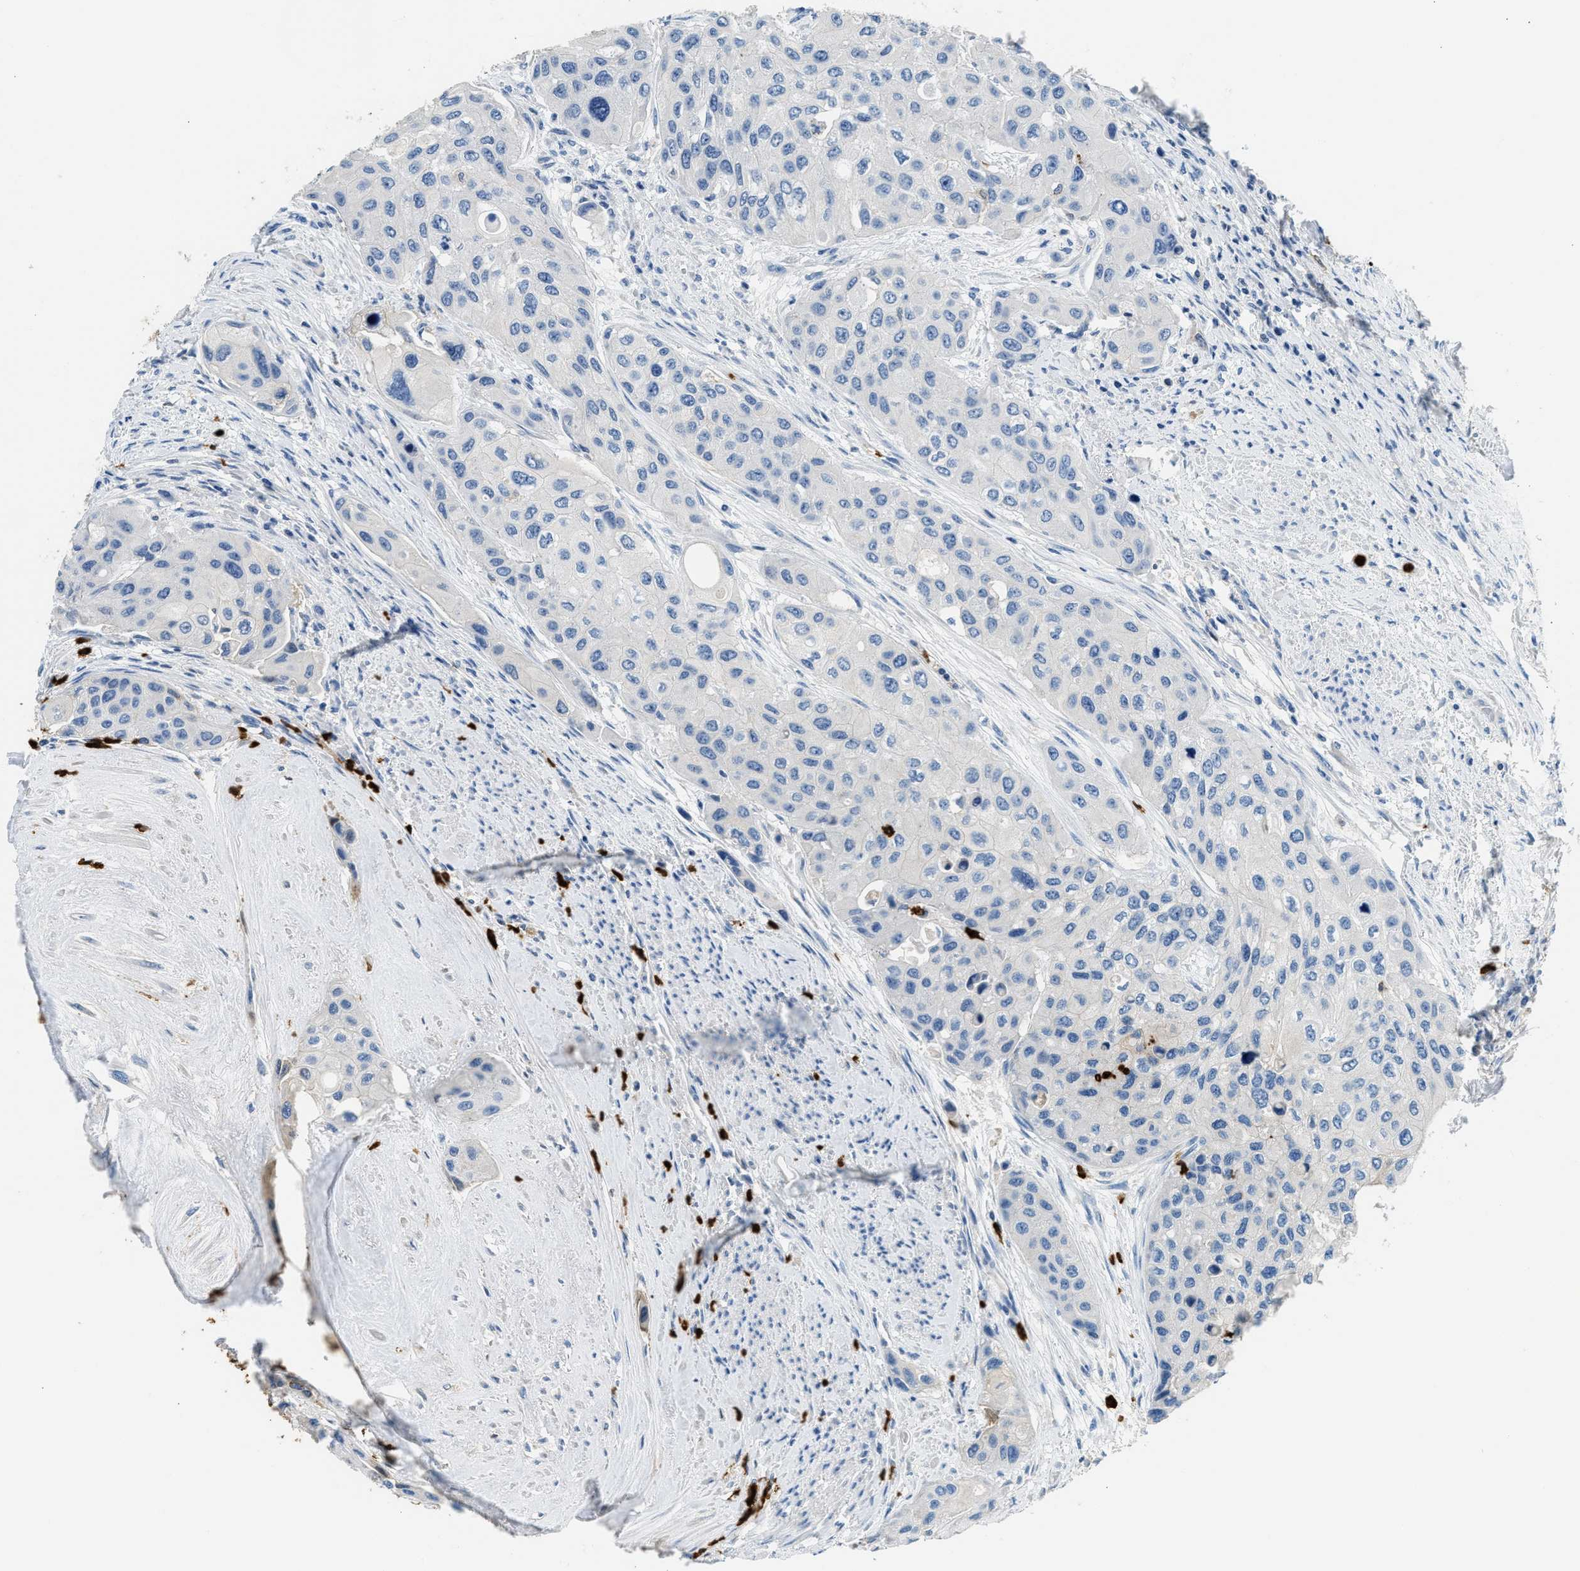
{"staining": {"intensity": "negative", "quantity": "none", "location": "none"}, "tissue": "urothelial cancer", "cell_type": "Tumor cells", "image_type": "cancer", "snomed": [{"axis": "morphology", "description": "Urothelial carcinoma, High grade"}, {"axis": "topography", "description": "Urinary bladder"}], "caption": "High power microscopy photomicrograph of an immunohistochemistry photomicrograph of high-grade urothelial carcinoma, revealing no significant positivity in tumor cells. (Stains: DAB immunohistochemistry (IHC) with hematoxylin counter stain, Microscopy: brightfield microscopy at high magnification).", "gene": "ANXA3", "patient": {"sex": "female", "age": 56}}